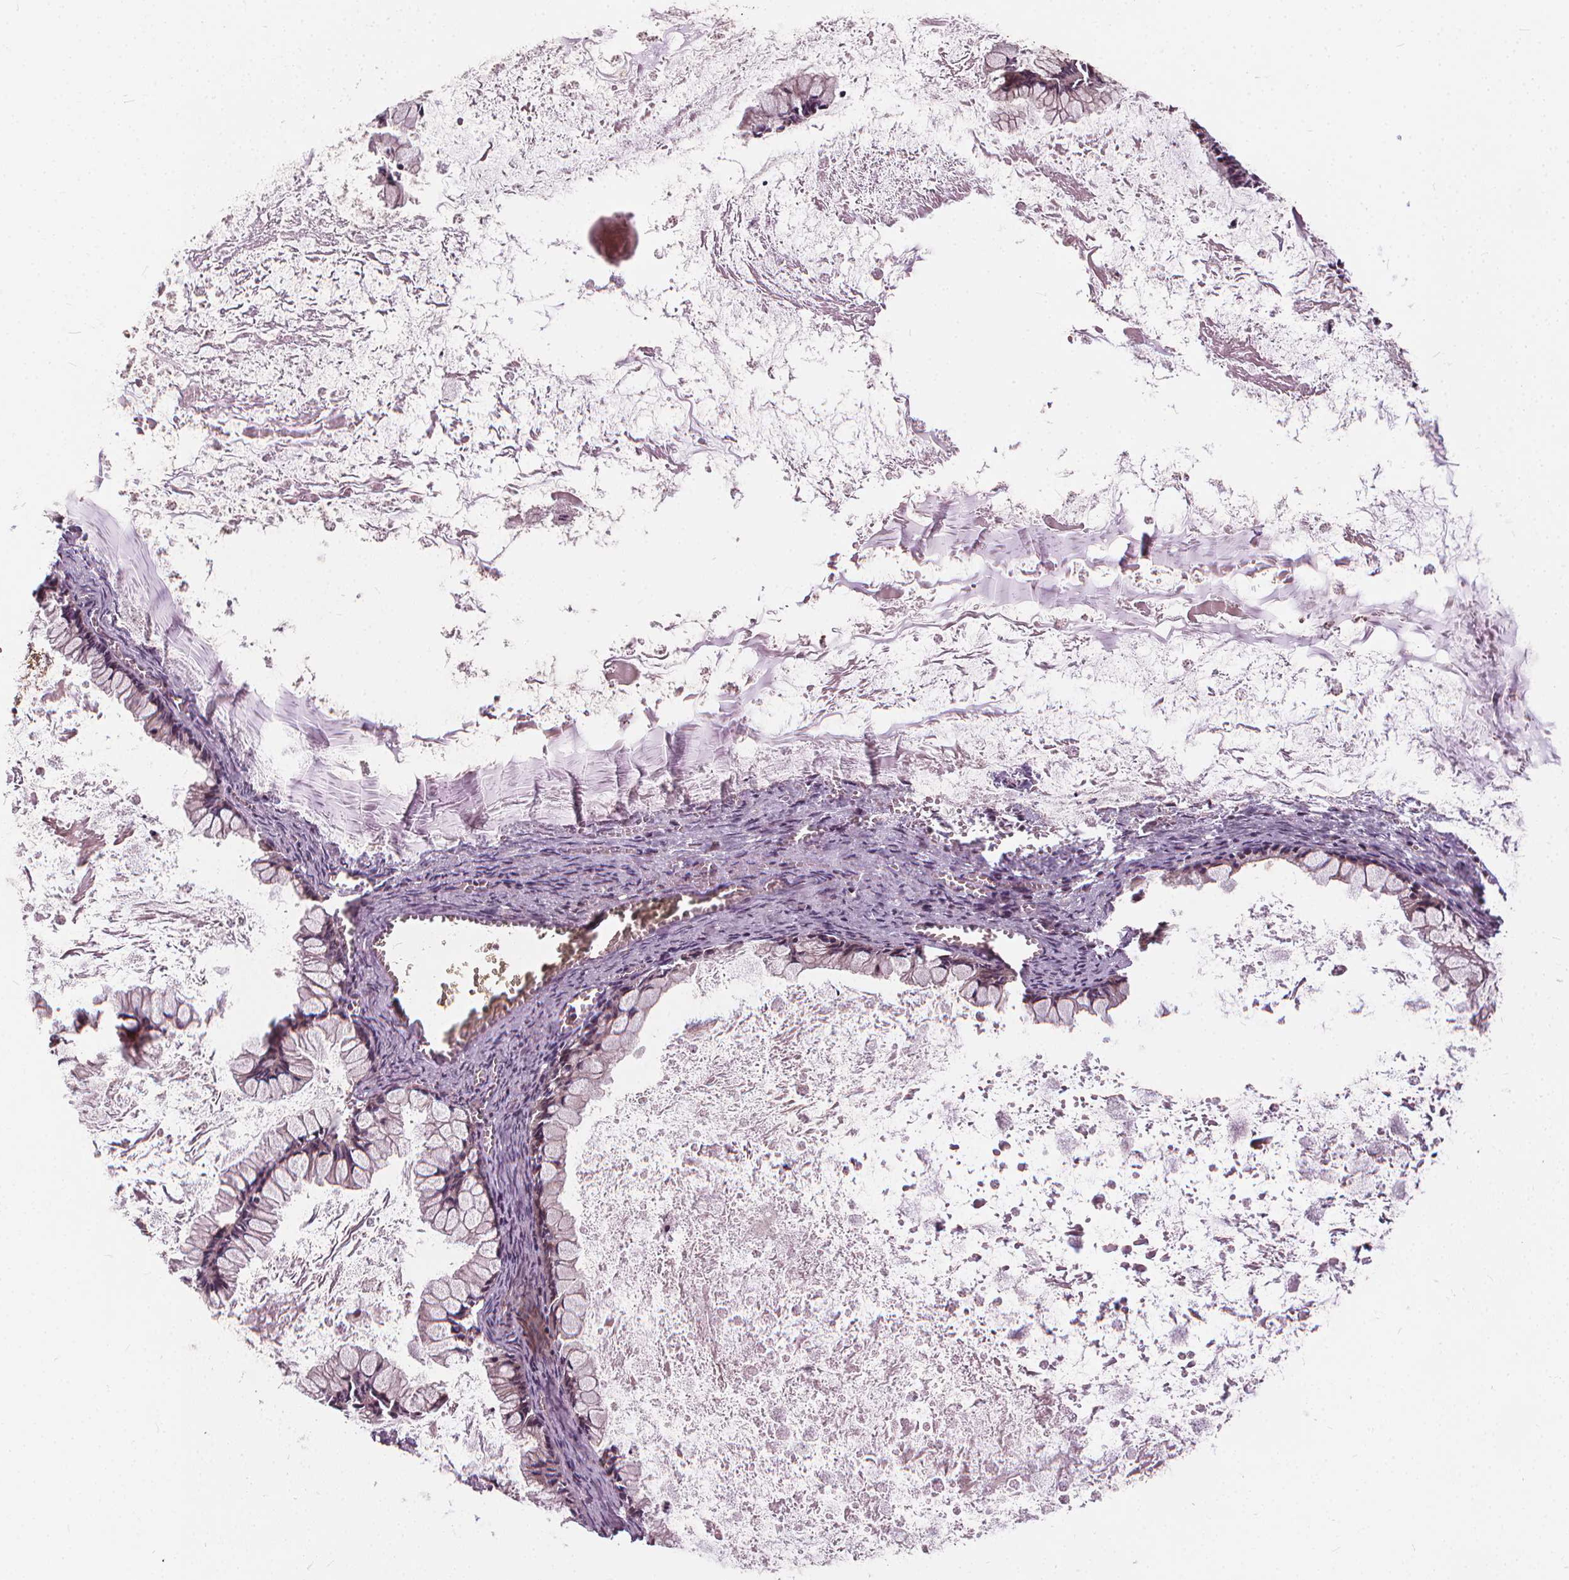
{"staining": {"intensity": "weak", "quantity": "<25%", "location": "cytoplasmic/membranous"}, "tissue": "ovarian cancer", "cell_type": "Tumor cells", "image_type": "cancer", "snomed": [{"axis": "morphology", "description": "Cystadenocarcinoma, mucinous, NOS"}, {"axis": "topography", "description": "Ovary"}], "caption": "Tumor cells show no significant protein expression in ovarian cancer (mucinous cystadenocarcinoma). The staining is performed using DAB (3,3'-diaminobenzidine) brown chromogen with nuclei counter-stained in using hematoxylin.", "gene": "IPO13", "patient": {"sex": "female", "age": 67}}